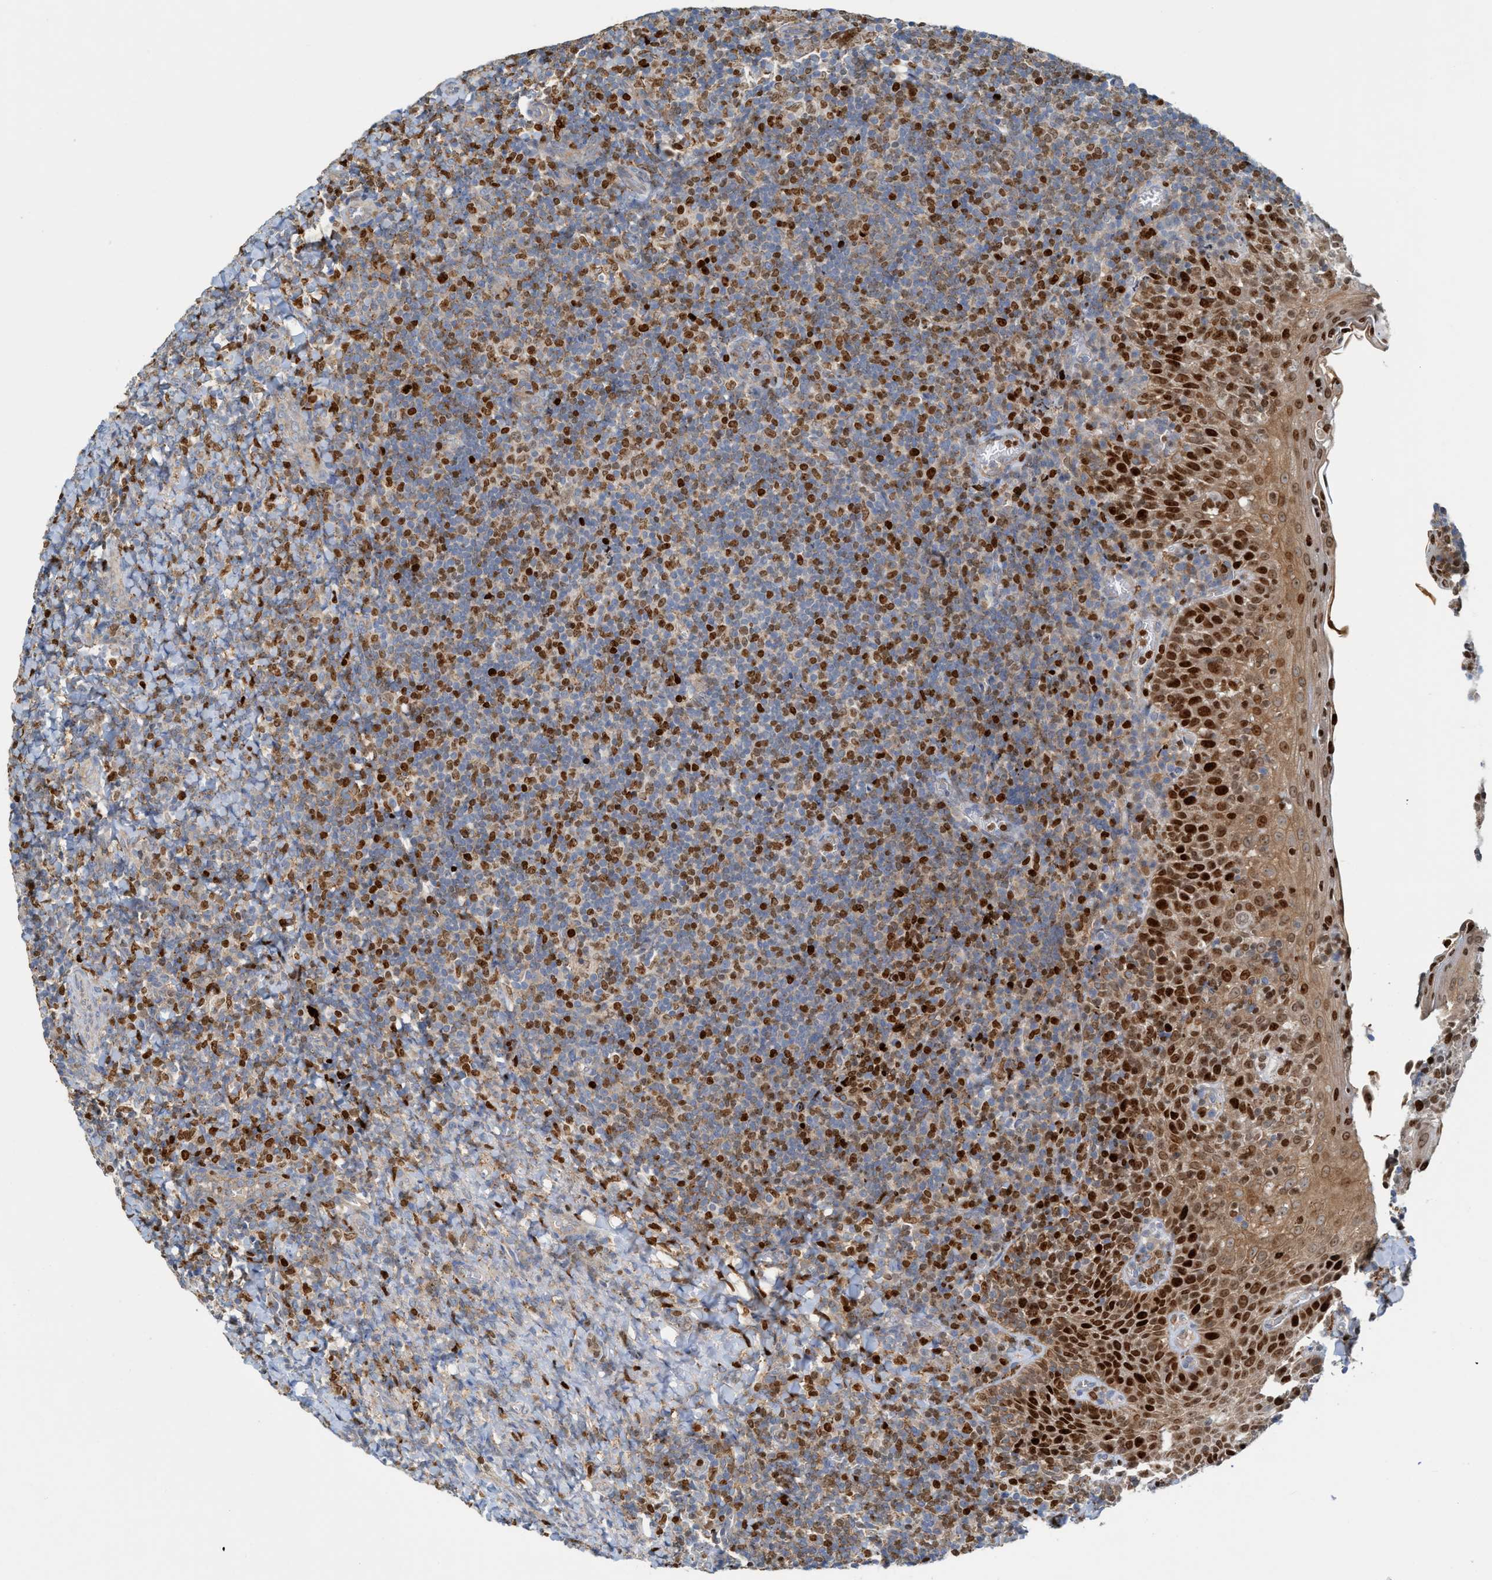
{"staining": {"intensity": "moderate", "quantity": ">75%", "location": "nuclear"}, "tissue": "tonsil", "cell_type": "Germinal center cells", "image_type": "normal", "snomed": [{"axis": "morphology", "description": "Normal tissue, NOS"}, {"axis": "topography", "description": "Tonsil"}], "caption": "Immunohistochemical staining of normal tonsil shows >75% levels of moderate nuclear protein staining in approximately >75% of germinal center cells.", "gene": "SH3D19", "patient": {"sex": "male", "age": 37}}